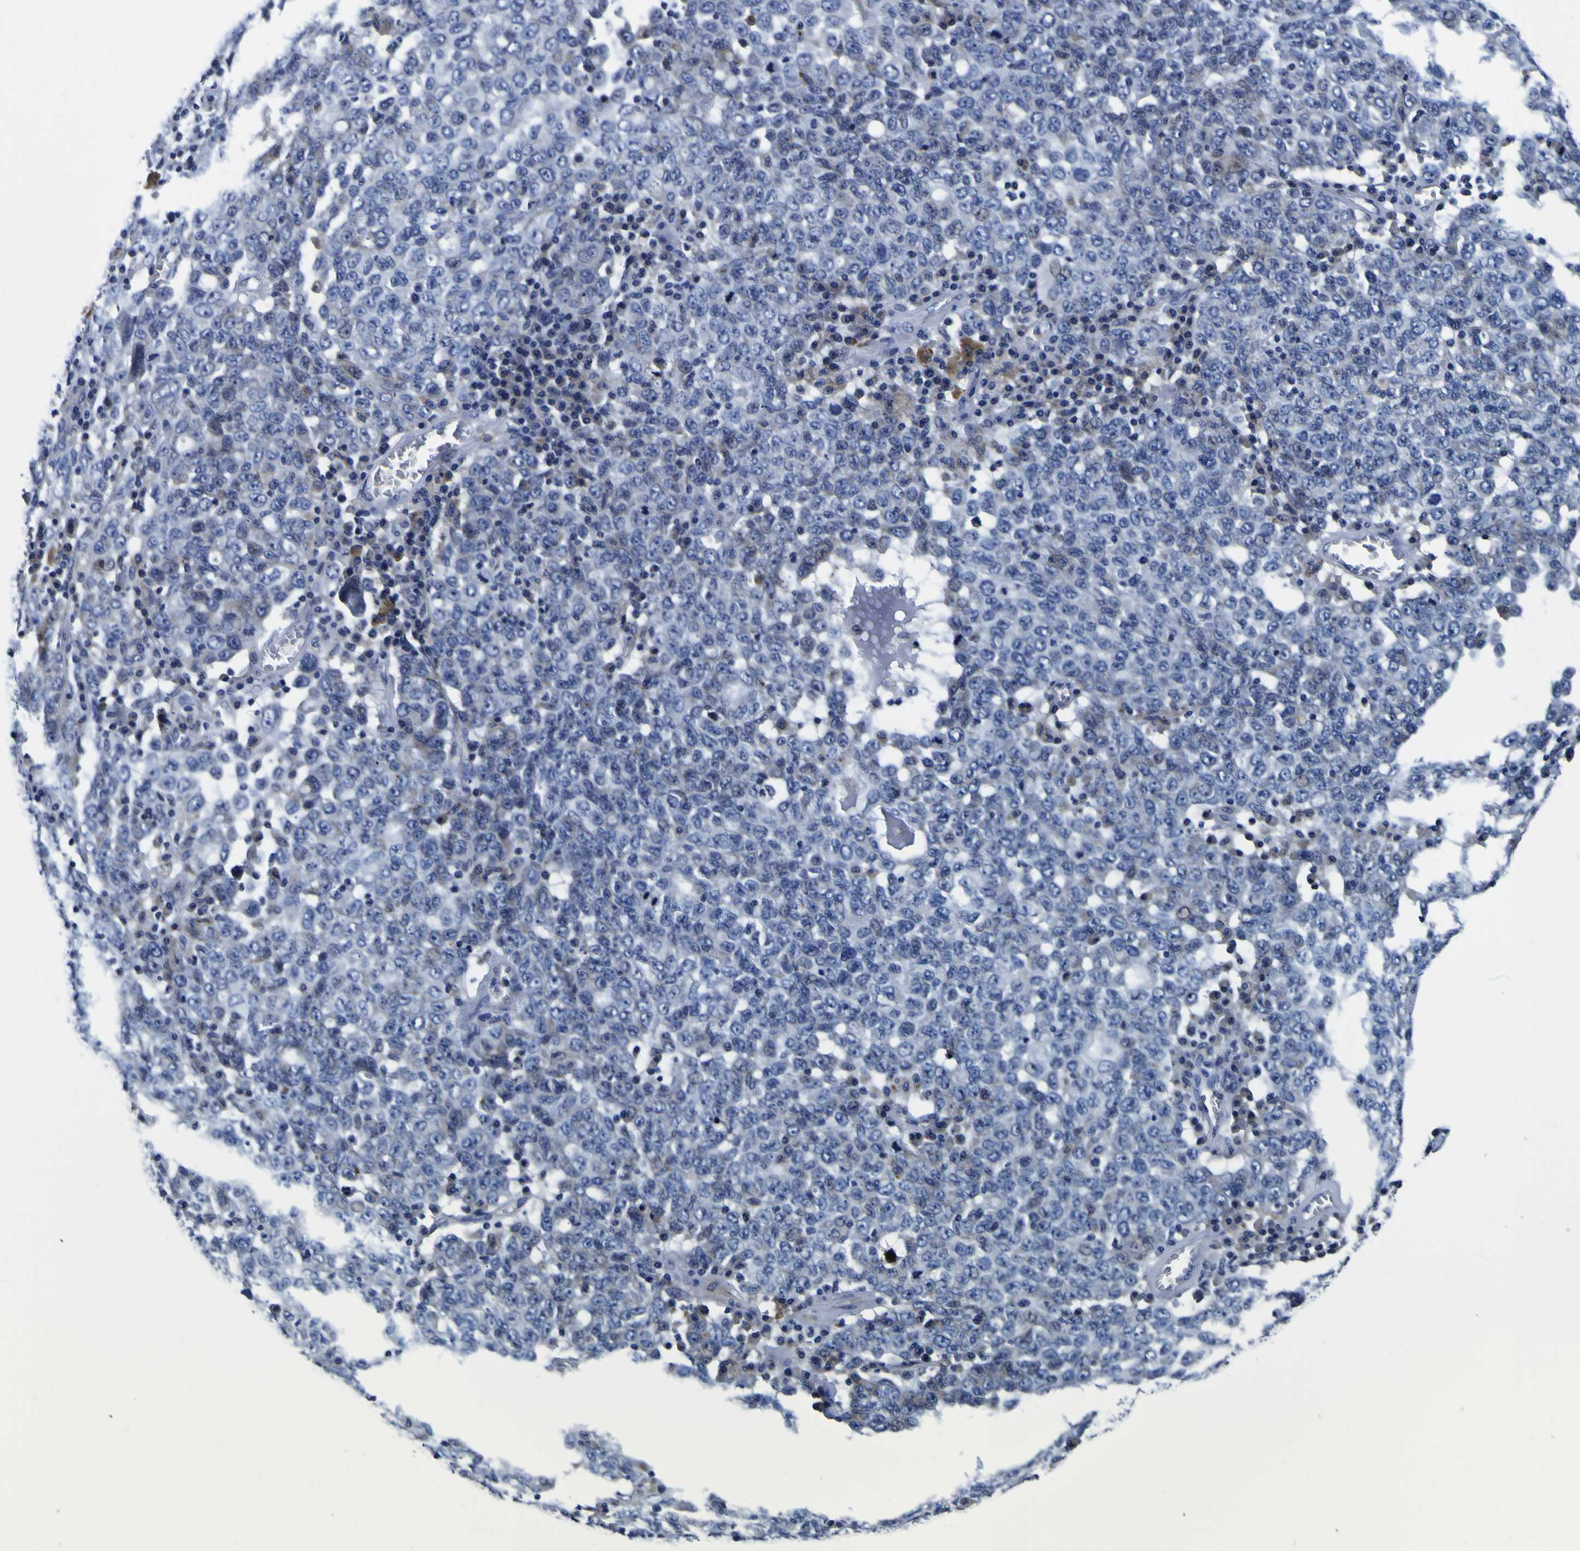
{"staining": {"intensity": "moderate", "quantity": "<25%", "location": "cytoplasmic/membranous"}, "tissue": "ovarian cancer", "cell_type": "Tumor cells", "image_type": "cancer", "snomed": [{"axis": "morphology", "description": "Carcinoma, endometroid"}, {"axis": "topography", "description": "Ovary"}], "caption": "Protein analysis of endometroid carcinoma (ovarian) tissue displays moderate cytoplasmic/membranous staining in about <25% of tumor cells. Using DAB (3,3'-diaminobenzidine) (brown) and hematoxylin (blue) stains, captured at high magnification using brightfield microscopy.", "gene": "PDLIM4", "patient": {"sex": "female", "age": 62}}